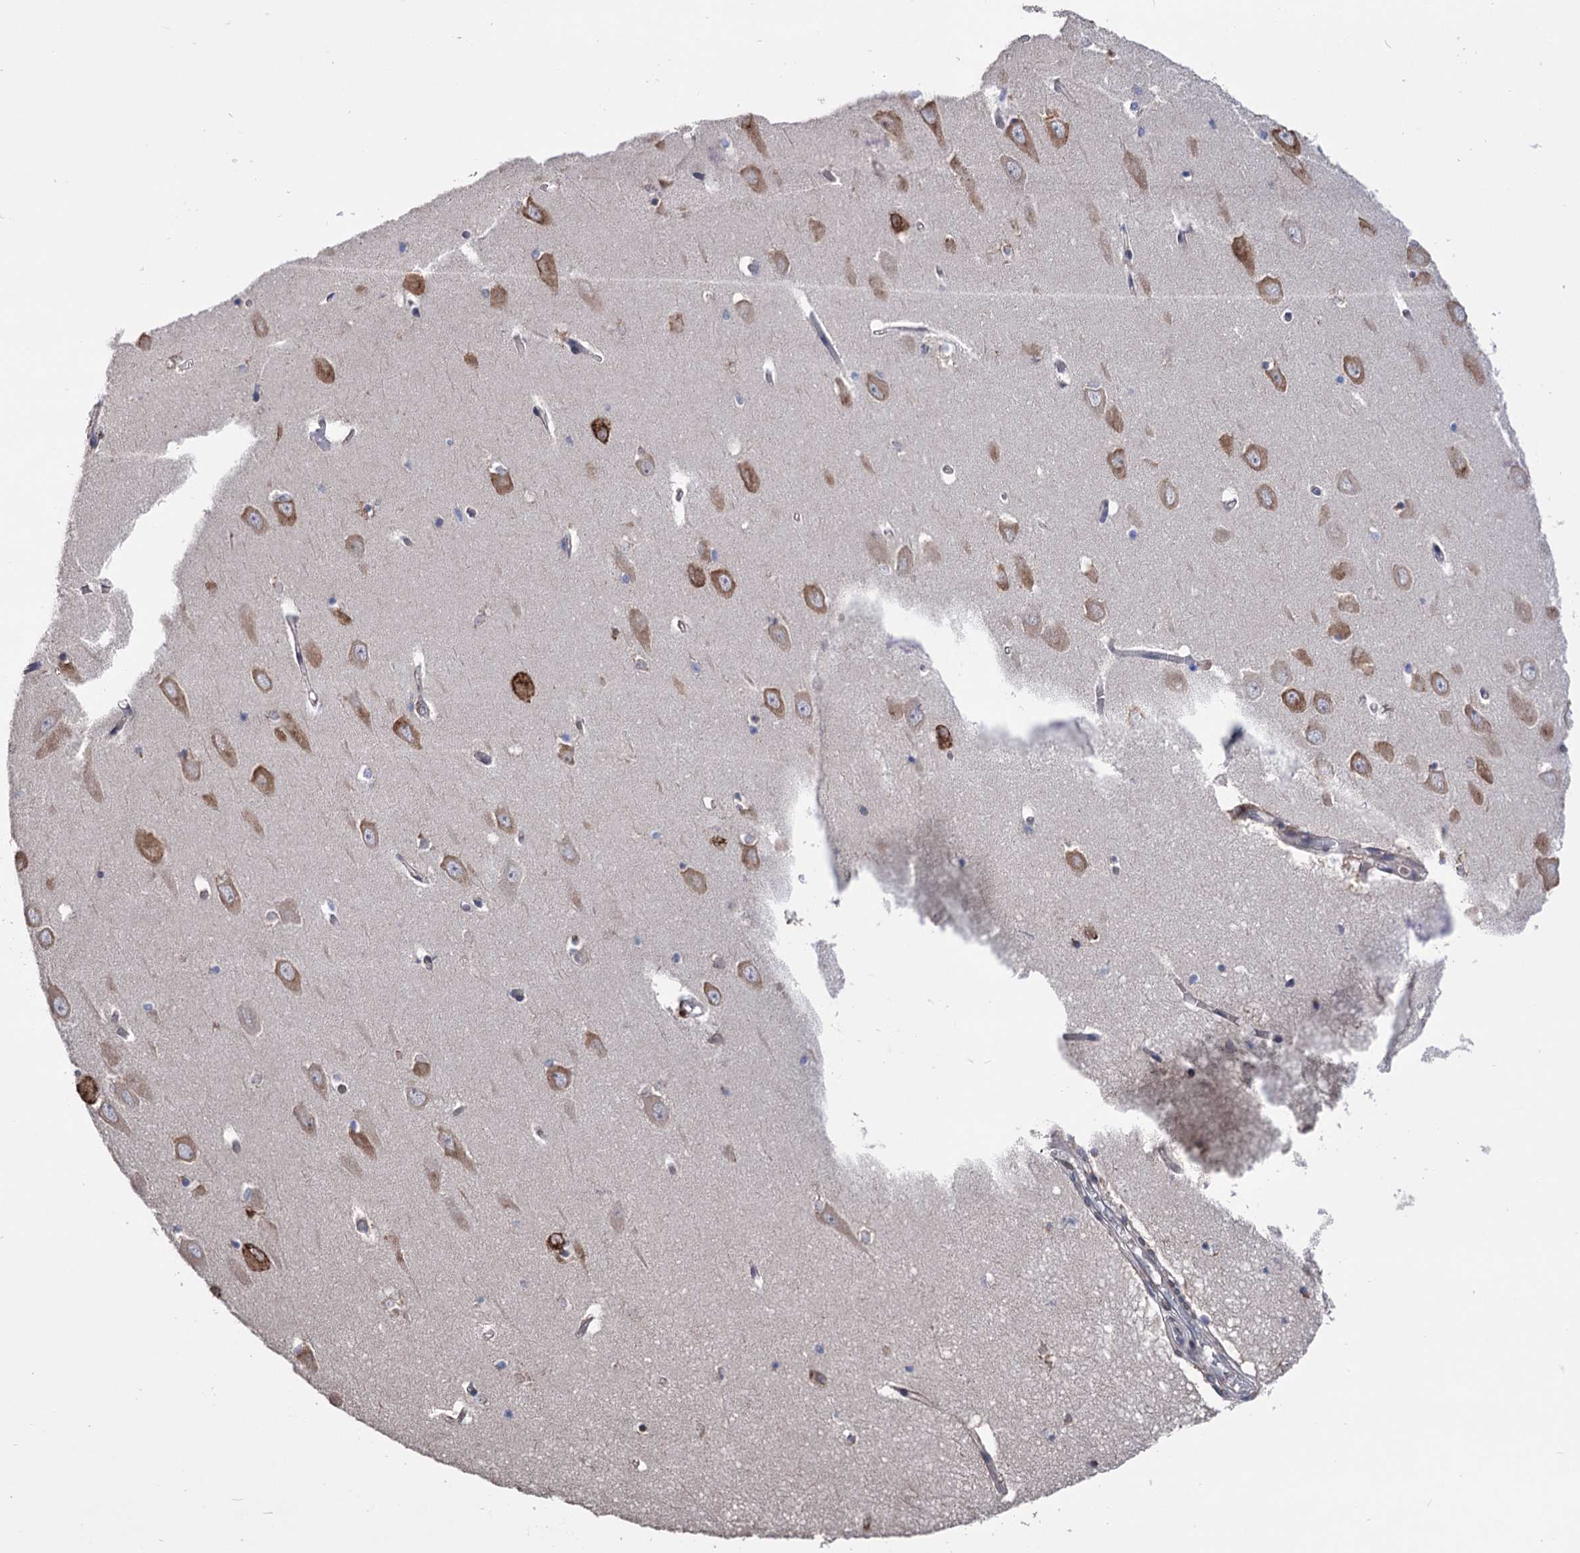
{"staining": {"intensity": "negative", "quantity": "none", "location": "none"}, "tissue": "hippocampus", "cell_type": "Glial cells", "image_type": "normal", "snomed": [{"axis": "morphology", "description": "Normal tissue, NOS"}, {"axis": "topography", "description": "Hippocampus"}], "caption": "Immunohistochemistry (IHC) image of benign hippocampus: human hippocampus stained with DAB reveals no significant protein staining in glial cells. The staining is performed using DAB brown chromogen with nuclei counter-stained in using hematoxylin.", "gene": "CDAN1", "patient": {"sex": "male", "age": 70}}